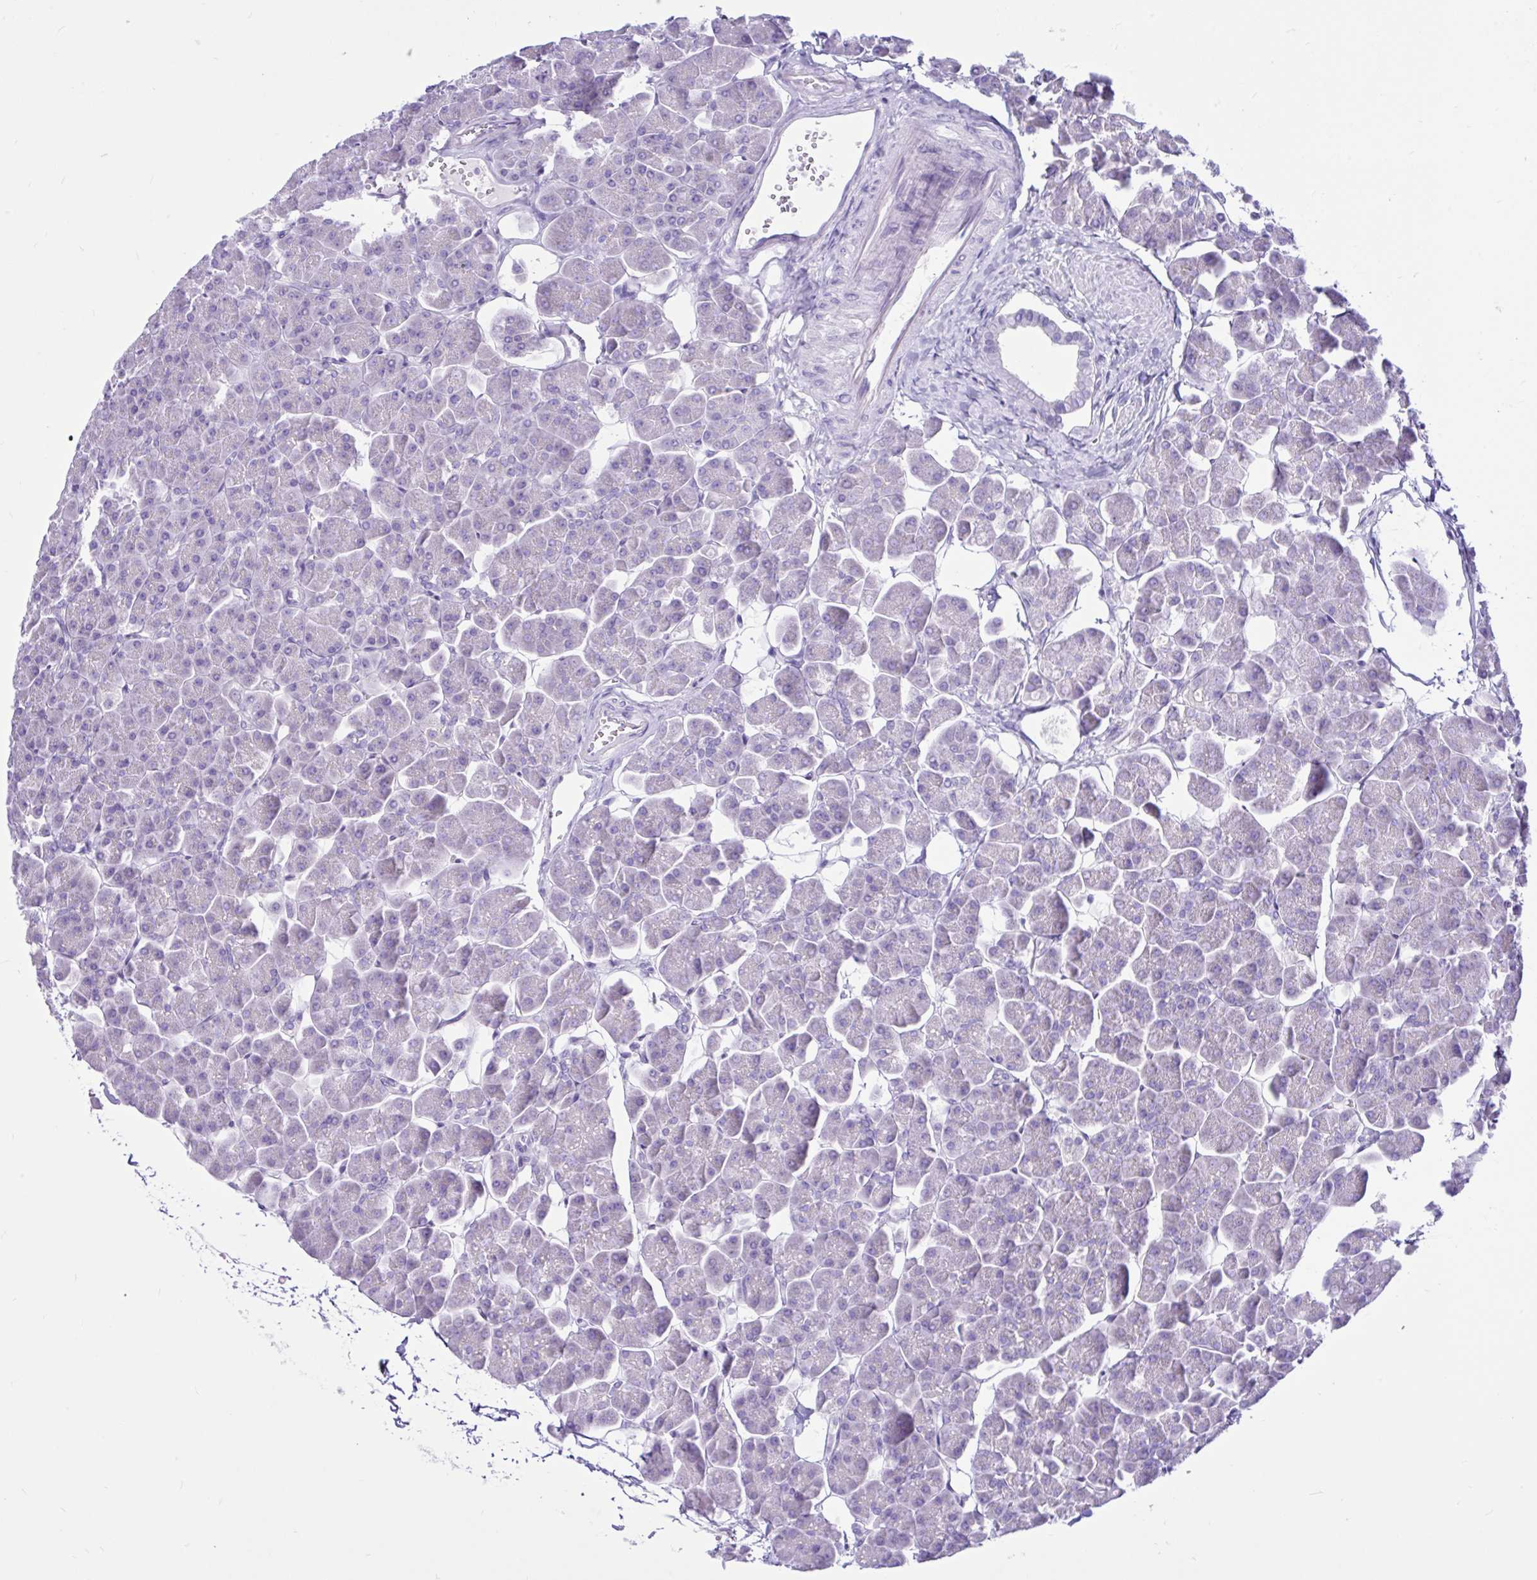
{"staining": {"intensity": "negative", "quantity": "none", "location": "none"}, "tissue": "pancreas", "cell_type": "Exocrine glandular cells", "image_type": "normal", "snomed": [{"axis": "morphology", "description": "Normal tissue, NOS"}, {"axis": "topography", "description": "Pancreas"}, {"axis": "topography", "description": "Peripheral nerve tissue"}], "caption": "Image shows no protein positivity in exocrine glandular cells of benign pancreas. (DAB immunohistochemistry with hematoxylin counter stain).", "gene": "CYP19A1", "patient": {"sex": "male", "age": 54}}